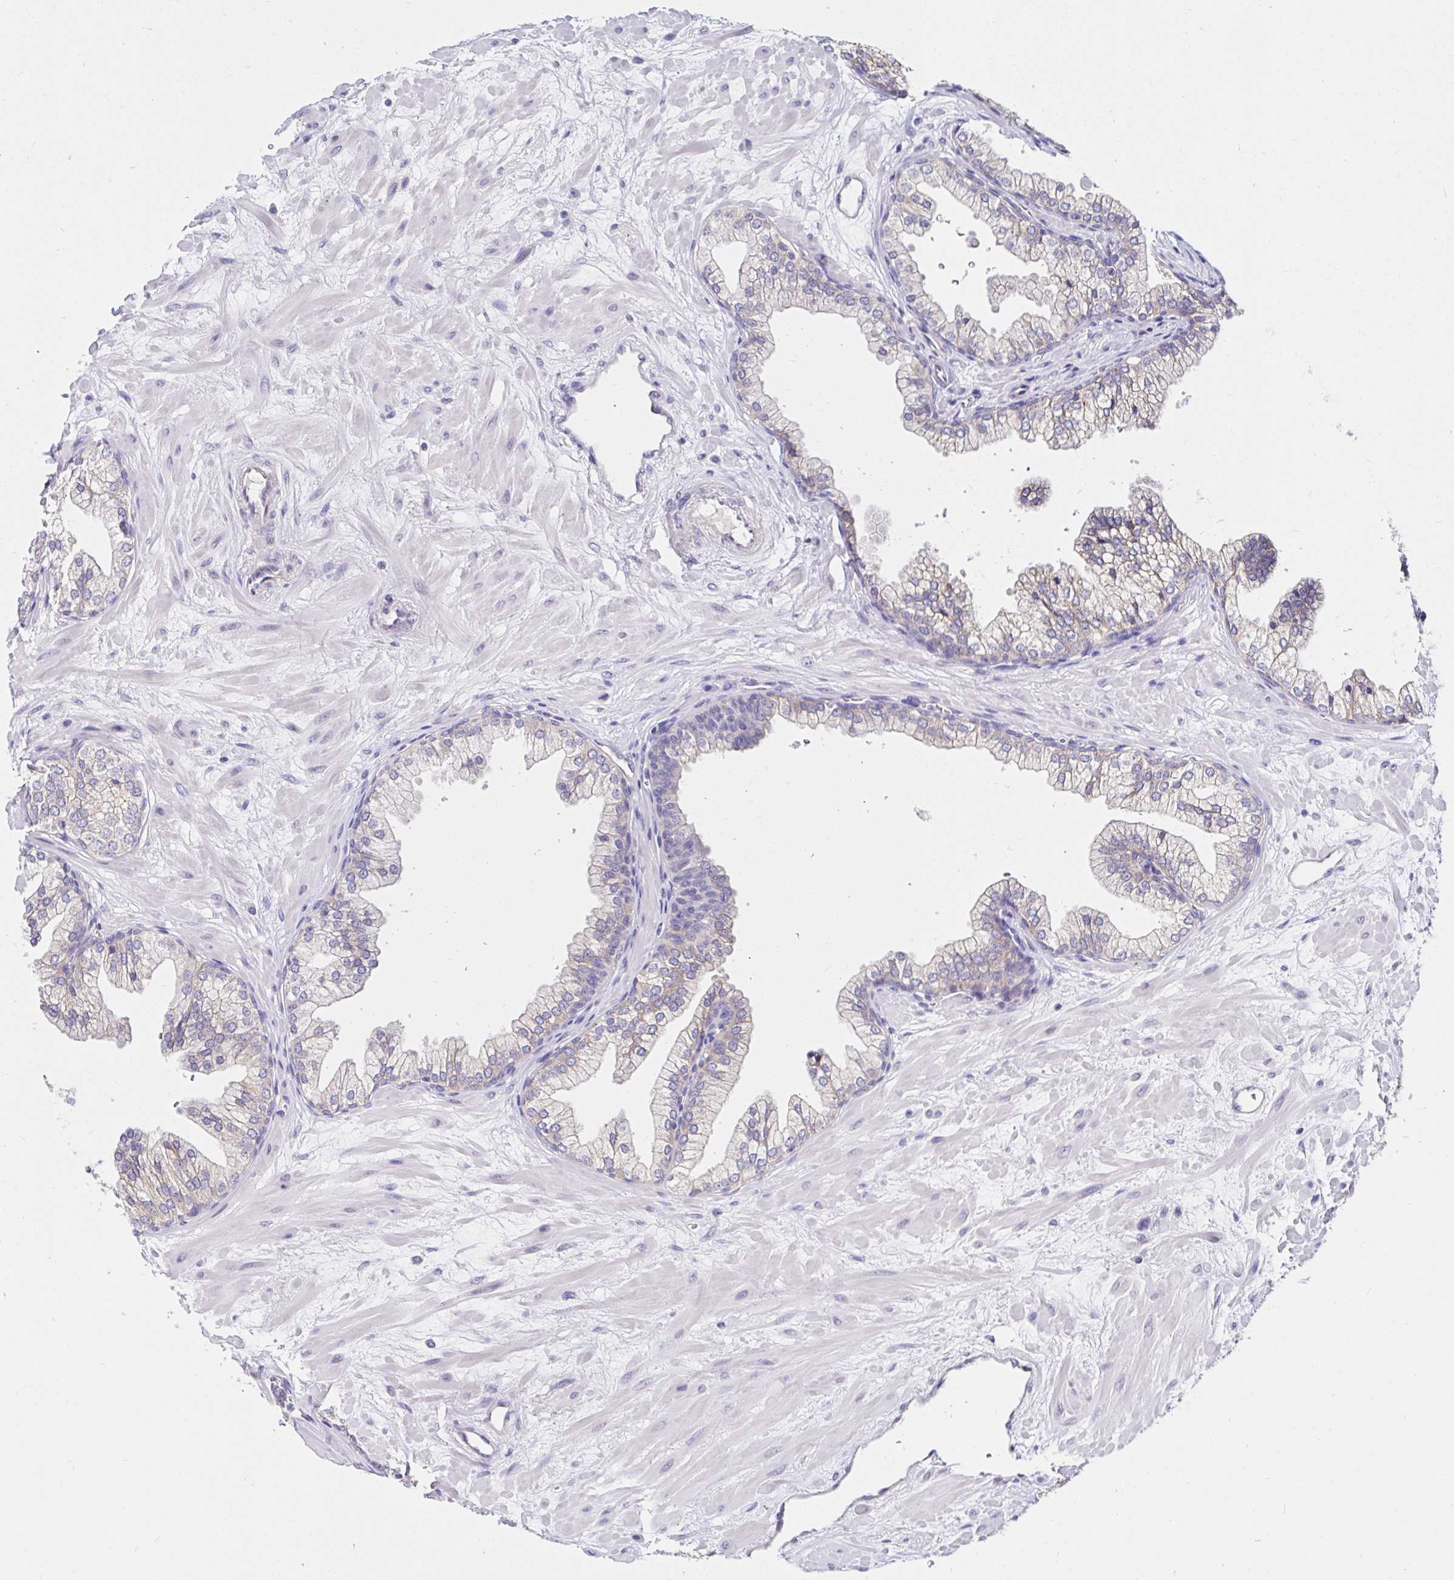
{"staining": {"intensity": "moderate", "quantity": "25%-75%", "location": "cytoplasmic/membranous"}, "tissue": "prostate", "cell_type": "Glandular cells", "image_type": "normal", "snomed": [{"axis": "morphology", "description": "Normal tissue, NOS"}, {"axis": "topography", "description": "Prostate"}, {"axis": "topography", "description": "Peripheral nerve tissue"}], "caption": "Immunohistochemistry (IHC) histopathology image of benign prostate: prostate stained using IHC demonstrates medium levels of moderate protein expression localized specifically in the cytoplasmic/membranous of glandular cells, appearing as a cytoplasmic/membranous brown color.", "gene": "VSIG2", "patient": {"sex": "male", "age": 61}}